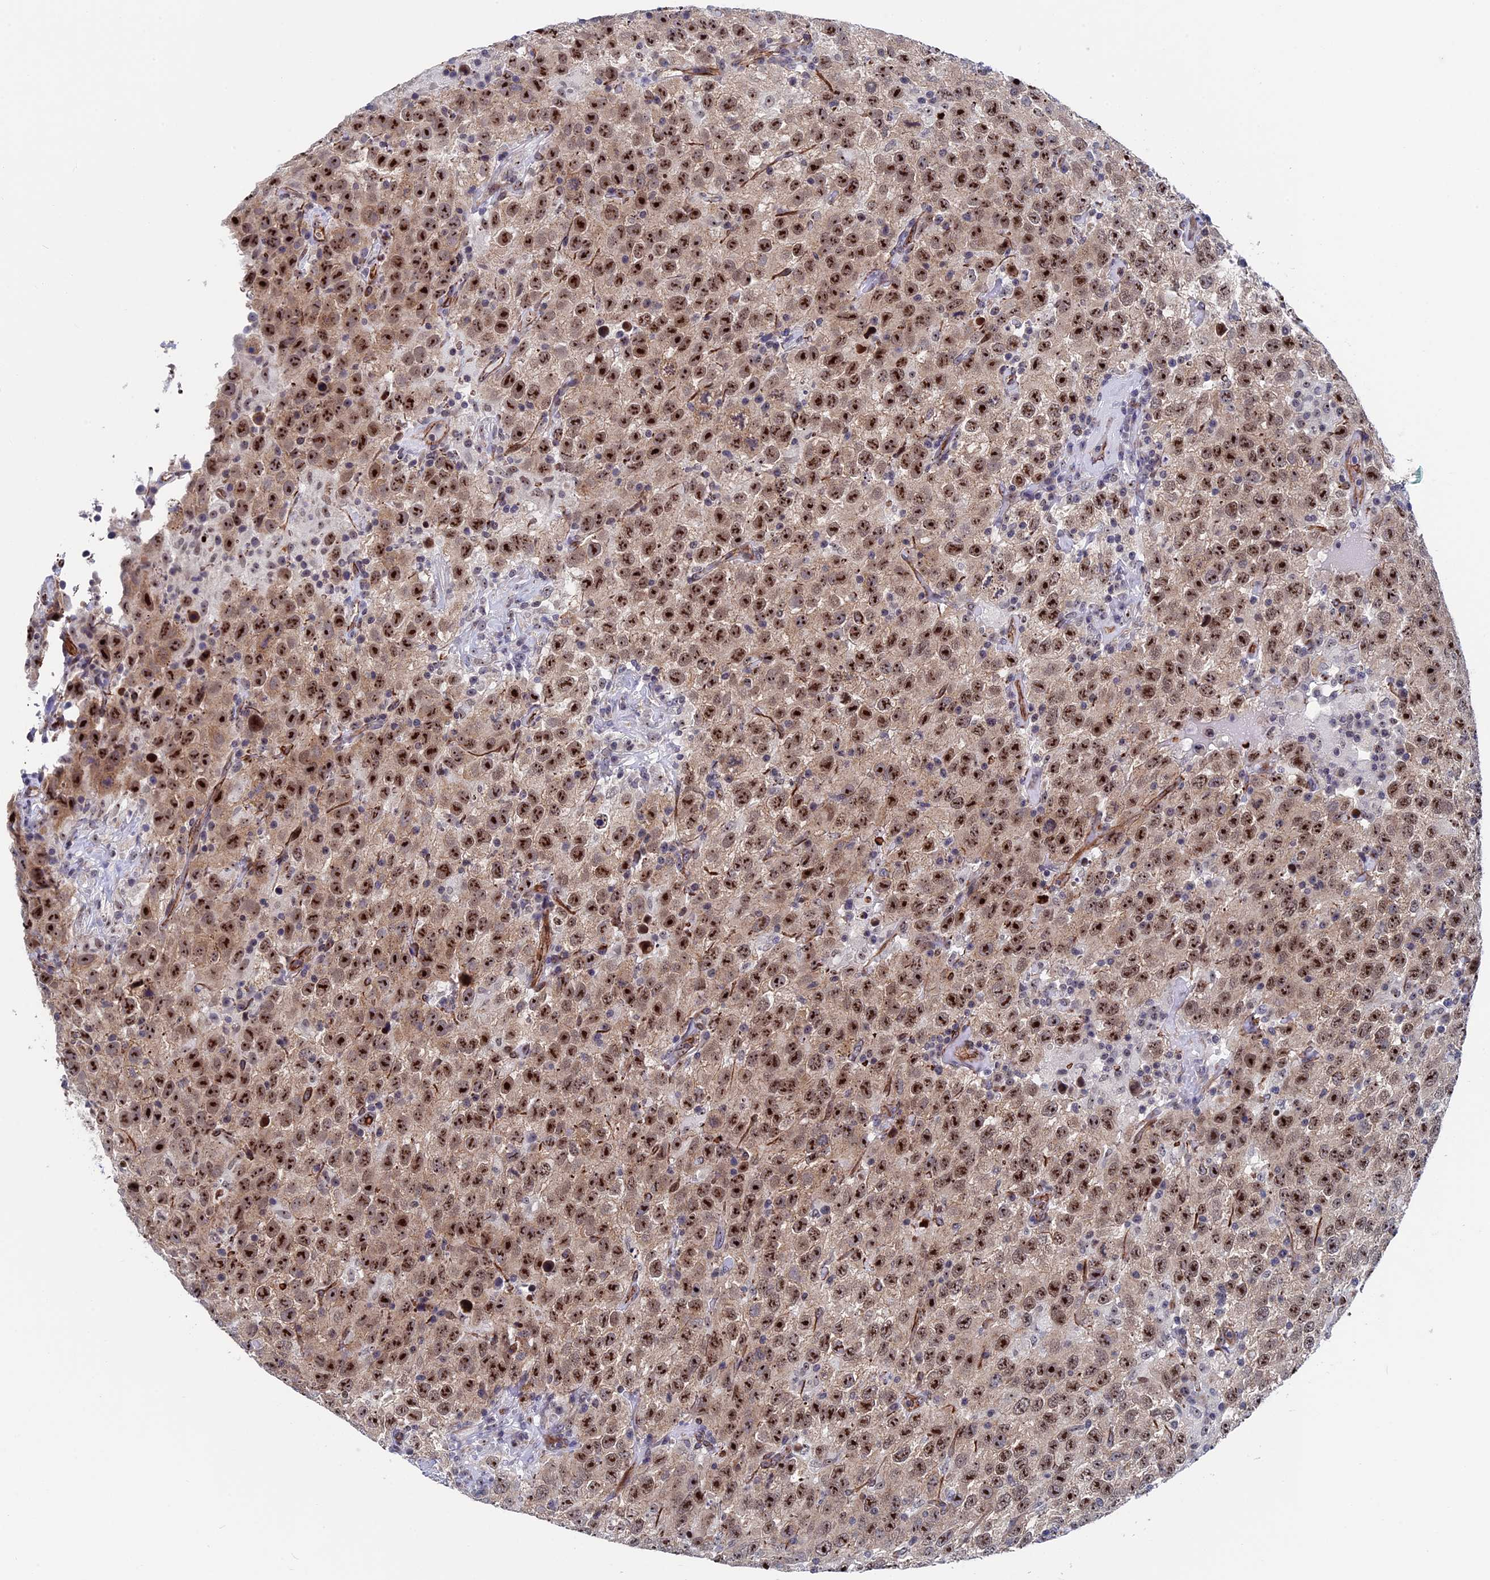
{"staining": {"intensity": "strong", "quantity": ">75%", "location": "nuclear"}, "tissue": "testis cancer", "cell_type": "Tumor cells", "image_type": "cancer", "snomed": [{"axis": "morphology", "description": "Seminoma, NOS"}, {"axis": "topography", "description": "Testis"}], "caption": "Human testis seminoma stained for a protein (brown) displays strong nuclear positive staining in about >75% of tumor cells.", "gene": "EXOSC9", "patient": {"sex": "male", "age": 41}}